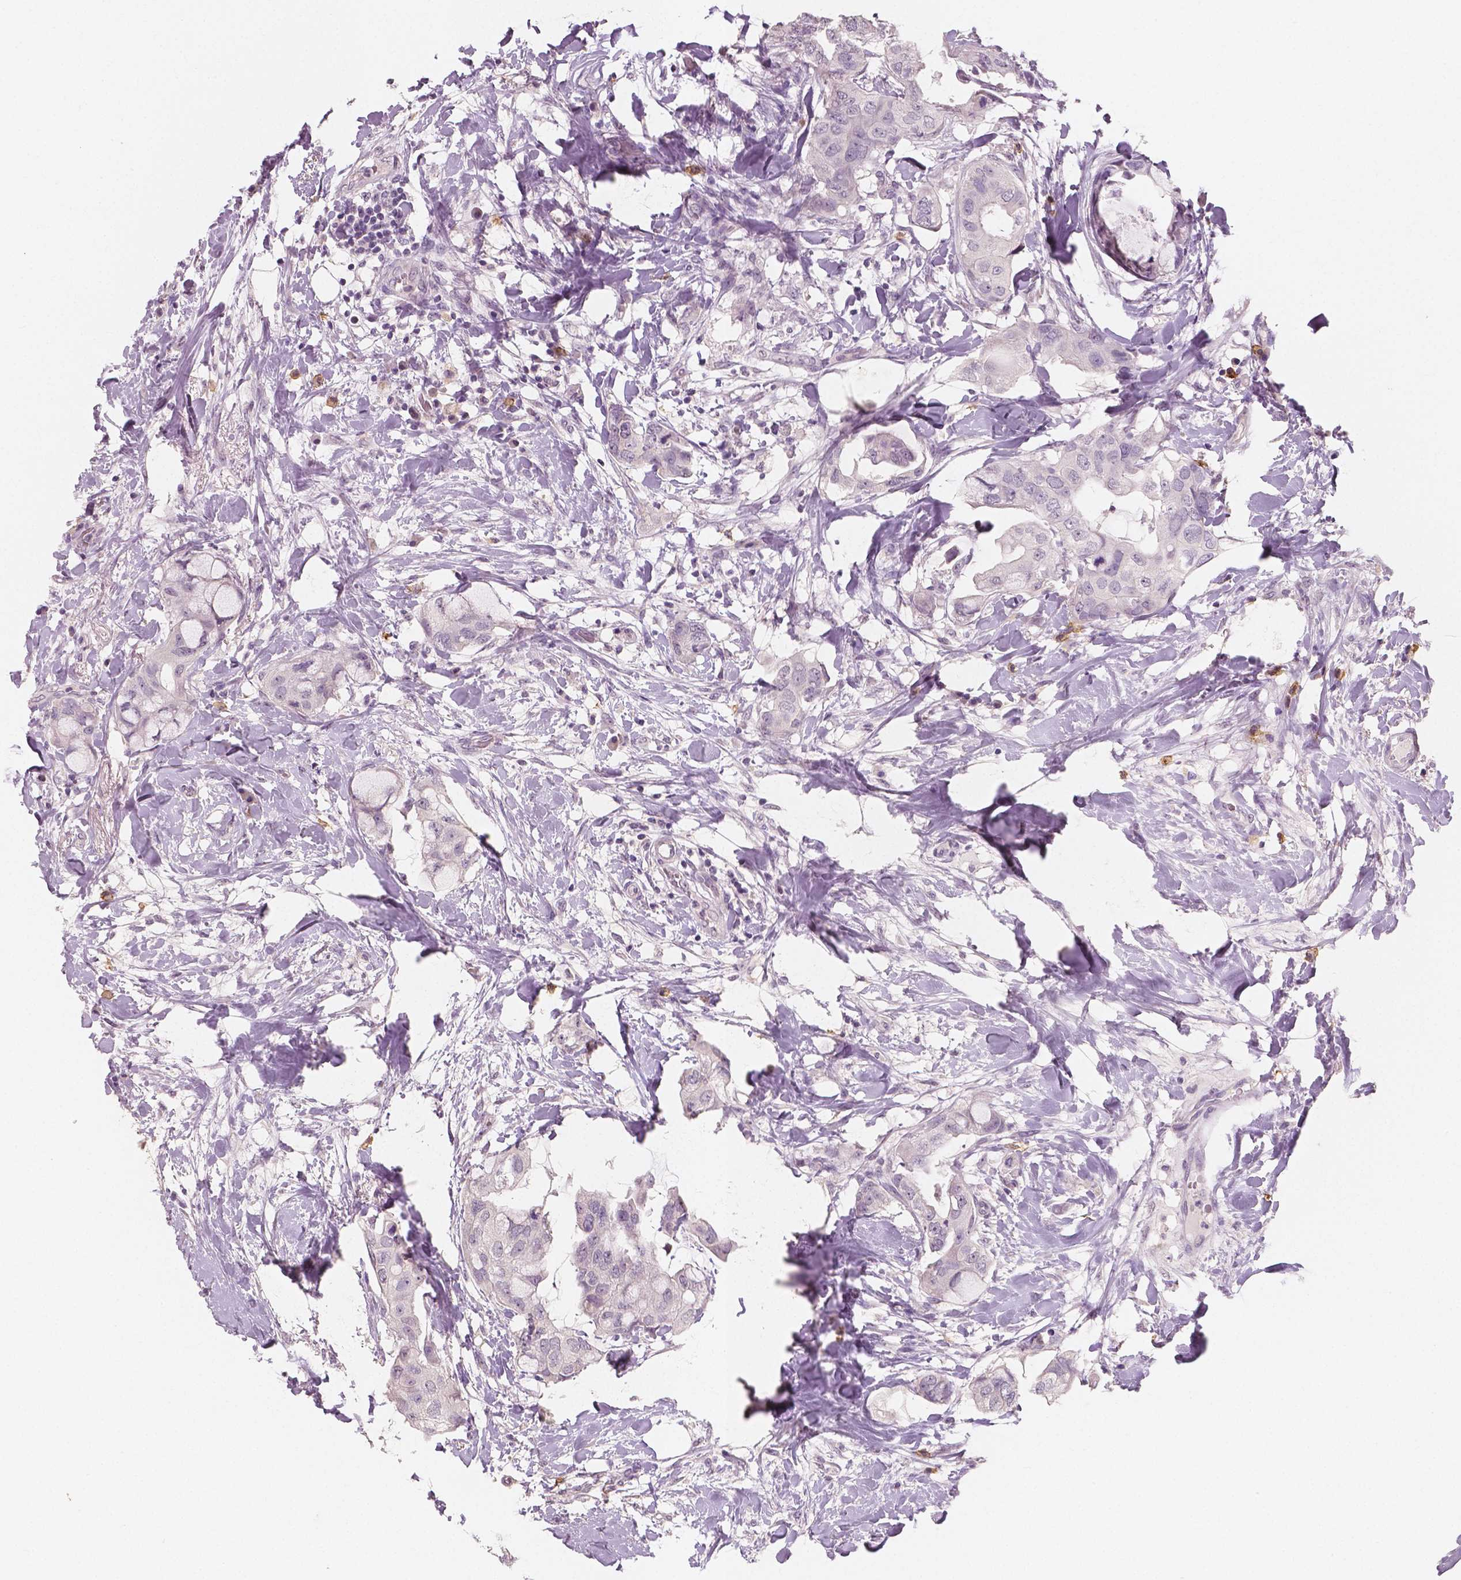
{"staining": {"intensity": "negative", "quantity": "none", "location": "none"}, "tissue": "breast cancer", "cell_type": "Tumor cells", "image_type": "cancer", "snomed": [{"axis": "morphology", "description": "Normal tissue, NOS"}, {"axis": "morphology", "description": "Duct carcinoma"}, {"axis": "topography", "description": "Breast"}], "caption": "Breast intraductal carcinoma was stained to show a protein in brown. There is no significant positivity in tumor cells. (Stains: DAB (3,3'-diaminobenzidine) immunohistochemistry with hematoxylin counter stain, Microscopy: brightfield microscopy at high magnification).", "gene": "KIT", "patient": {"sex": "female", "age": 40}}